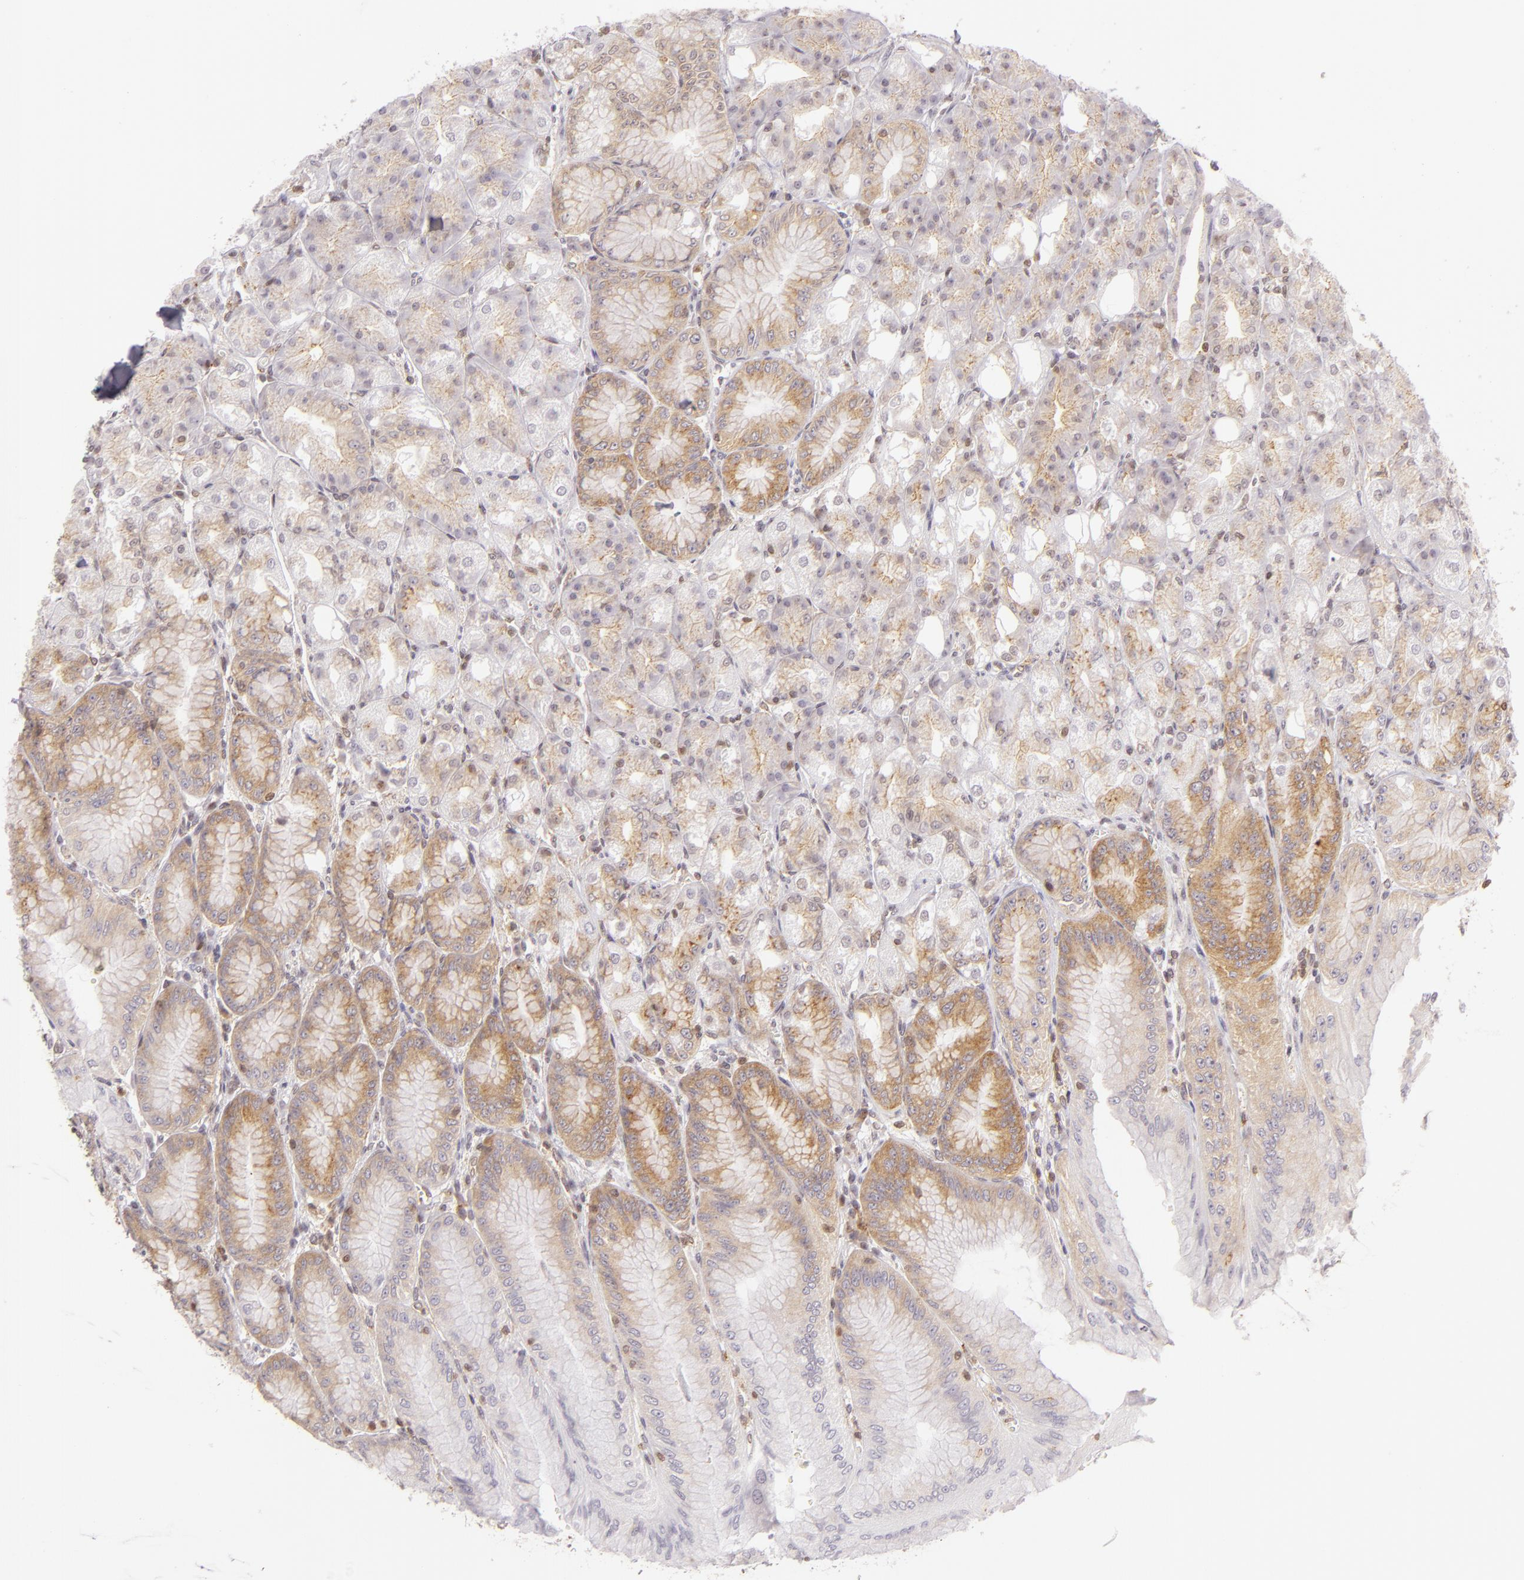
{"staining": {"intensity": "moderate", "quantity": "25%-75%", "location": "cytoplasmic/membranous"}, "tissue": "stomach", "cell_type": "Glandular cells", "image_type": "normal", "snomed": [{"axis": "morphology", "description": "Normal tissue, NOS"}, {"axis": "topography", "description": "Stomach, lower"}], "caption": "Stomach stained for a protein demonstrates moderate cytoplasmic/membranous positivity in glandular cells.", "gene": "ENSG00000290315", "patient": {"sex": "male", "age": 71}}